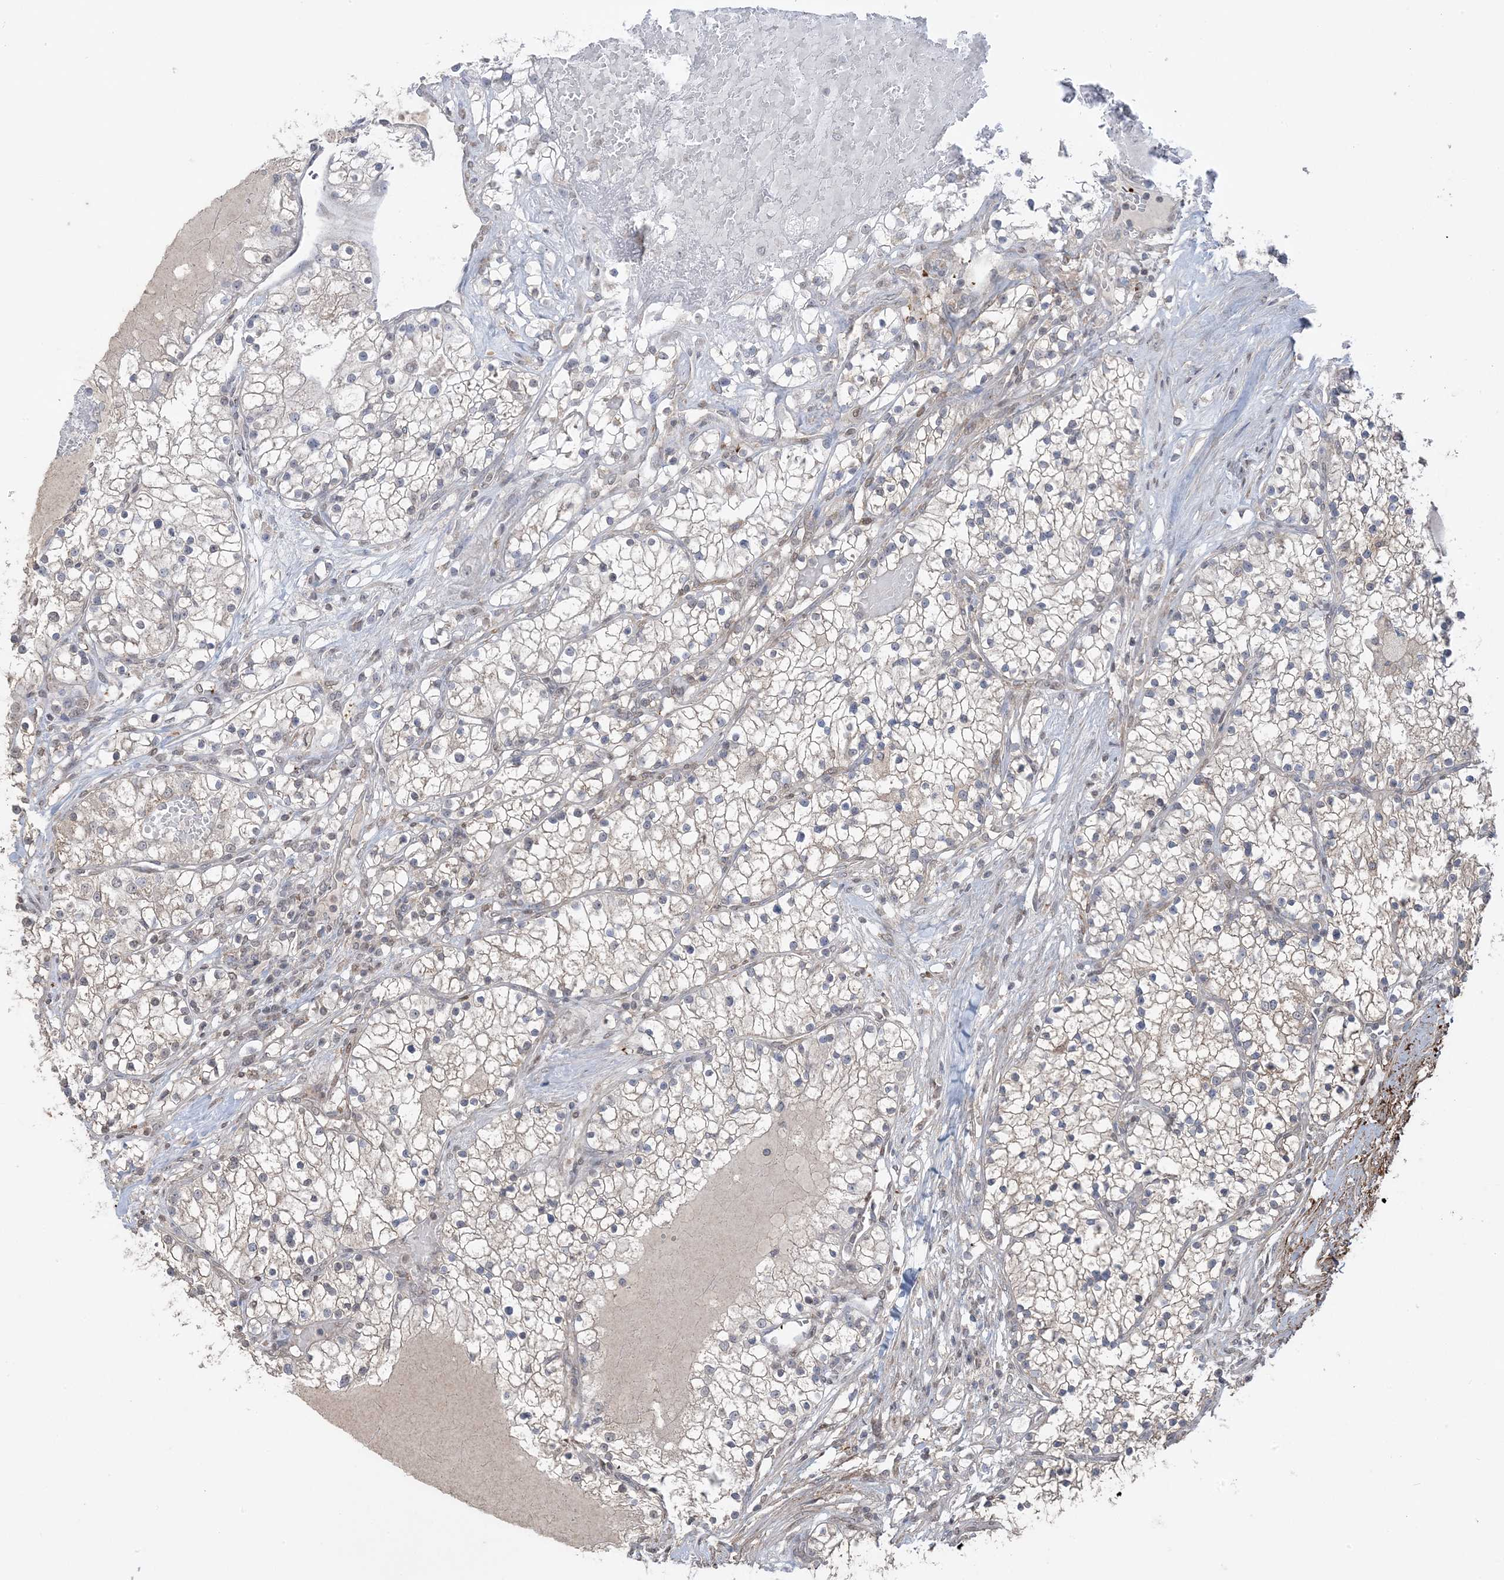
{"staining": {"intensity": "weak", "quantity": "<25%", "location": "cytoplasmic/membranous"}, "tissue": "renal cancer", "cell_type": "Tumor cells", "image_type": "cancer", "snomed": [{"axis": "morphology", "description": "Normal tissue, NOS"}, {"axis": "morphology", "description": "Adenocarcinoma, NOS"}, {"axis": "topography", "description": "Kidney"}], "caption": "Immunohistochemical staining of renal cancer (adenocarcinoma) demonstrates no significant expression in tumor cells.", "gene": "XRN1", "patient": {"sex": "male", "age": 68}}